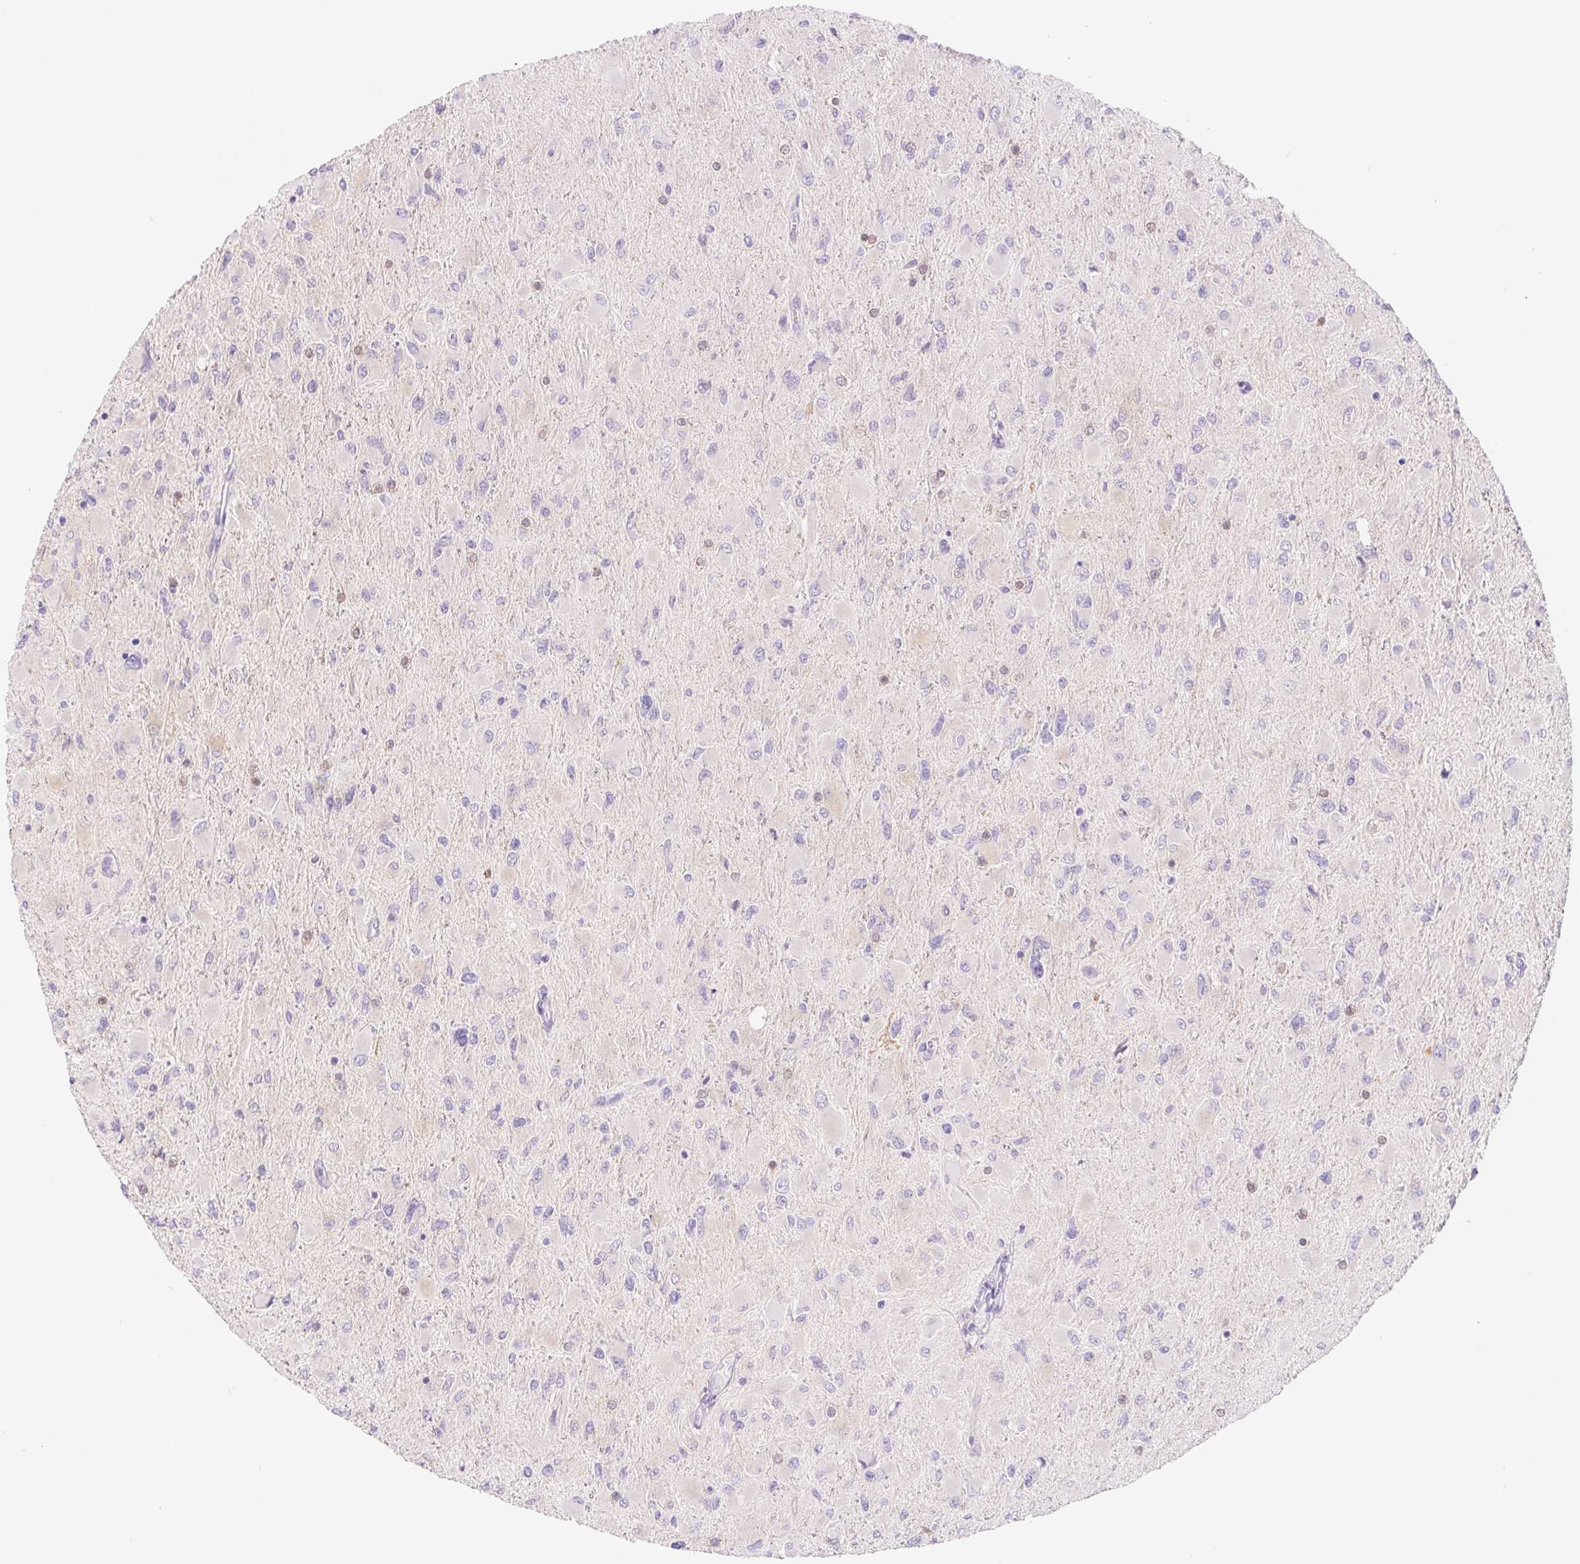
{"staining": {"intensity": "negative", "quantity": "none", "location": "none"}, "tissue": "glioma", "cell_type": "Tumor cells", "image_type": "cancer", "snomed": [{"axis": "morphology", "description": "Glioma, malignant, High grade"}, {"axis": "topography", "description": "Cerebral cortex"}], "caption": "Immunohistochemistry (IHC) of human malignant high-grade glioma exhibits no expression in tumor cells. (Immunohistochemistry, brightfield microscopy, high magnification).", "gene": "DYNC2LI1", "patient": {"sex": "female", "age": 36}}